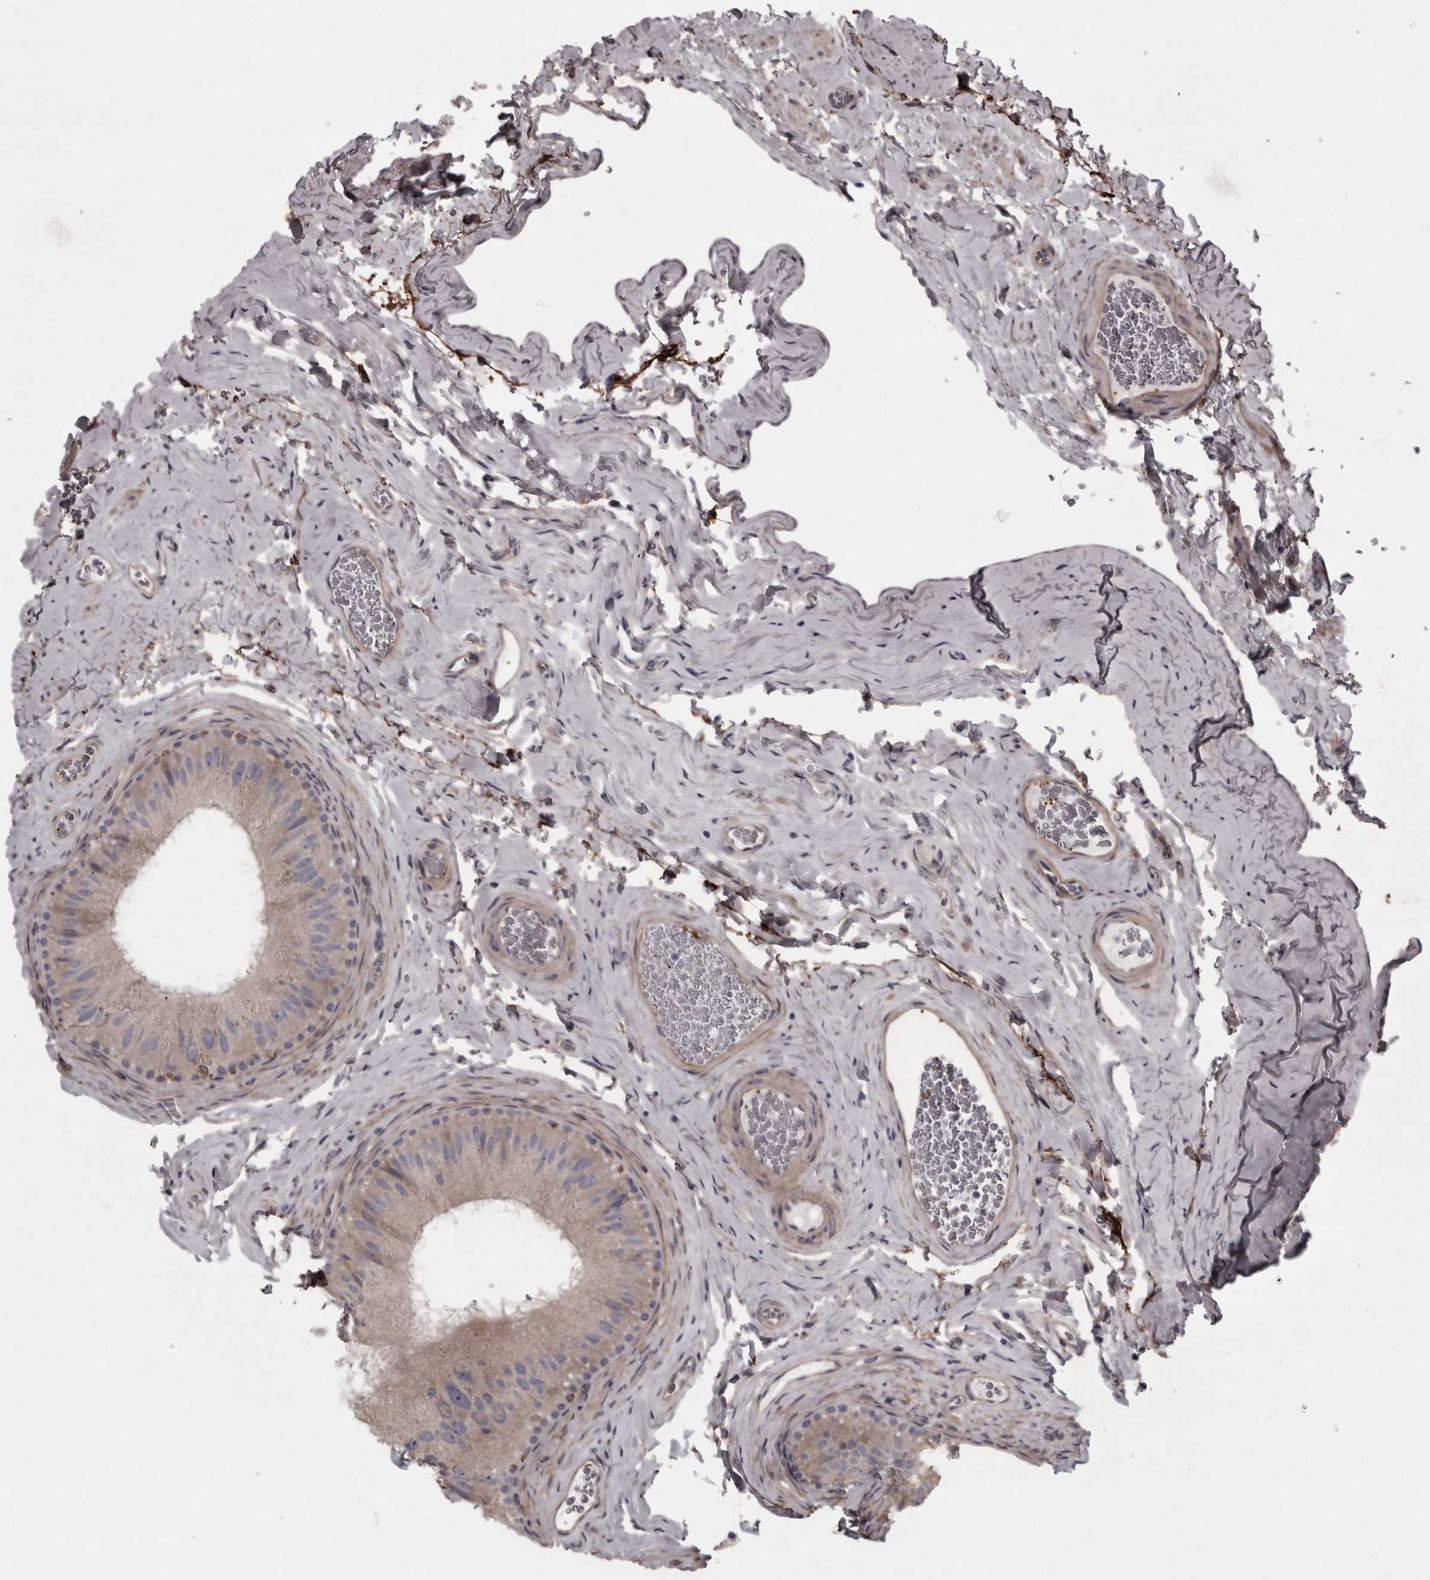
{"staining": {"intensity": "weak", "quantity": "<25%", "location": "cytoplasmic/membranous"}, "tissue": "epididymis", "cell_type": "Glandular cells", "image_type": "normal", "snomed": [{"axis": "morphology", "description": "Normal tissue, NOS"}, {"axis": "topography", "description": "Vascular tissue"}, {"axis": "topography", "description": "Epididymis"}], "caption": "Immunohistochemistry (IHC) histopathology image of normal epididymis: epididymis stained with DAB (3,3'-diaminobenzidine) displays no significant protein expression in glandular cells. (DAB (3,3'-diaminobenzidine) immunohistochemistry (IHC) with hematoxylin counter stain).", "gene": "RSU1", "patient": {"sex": "male", "age": 49}}